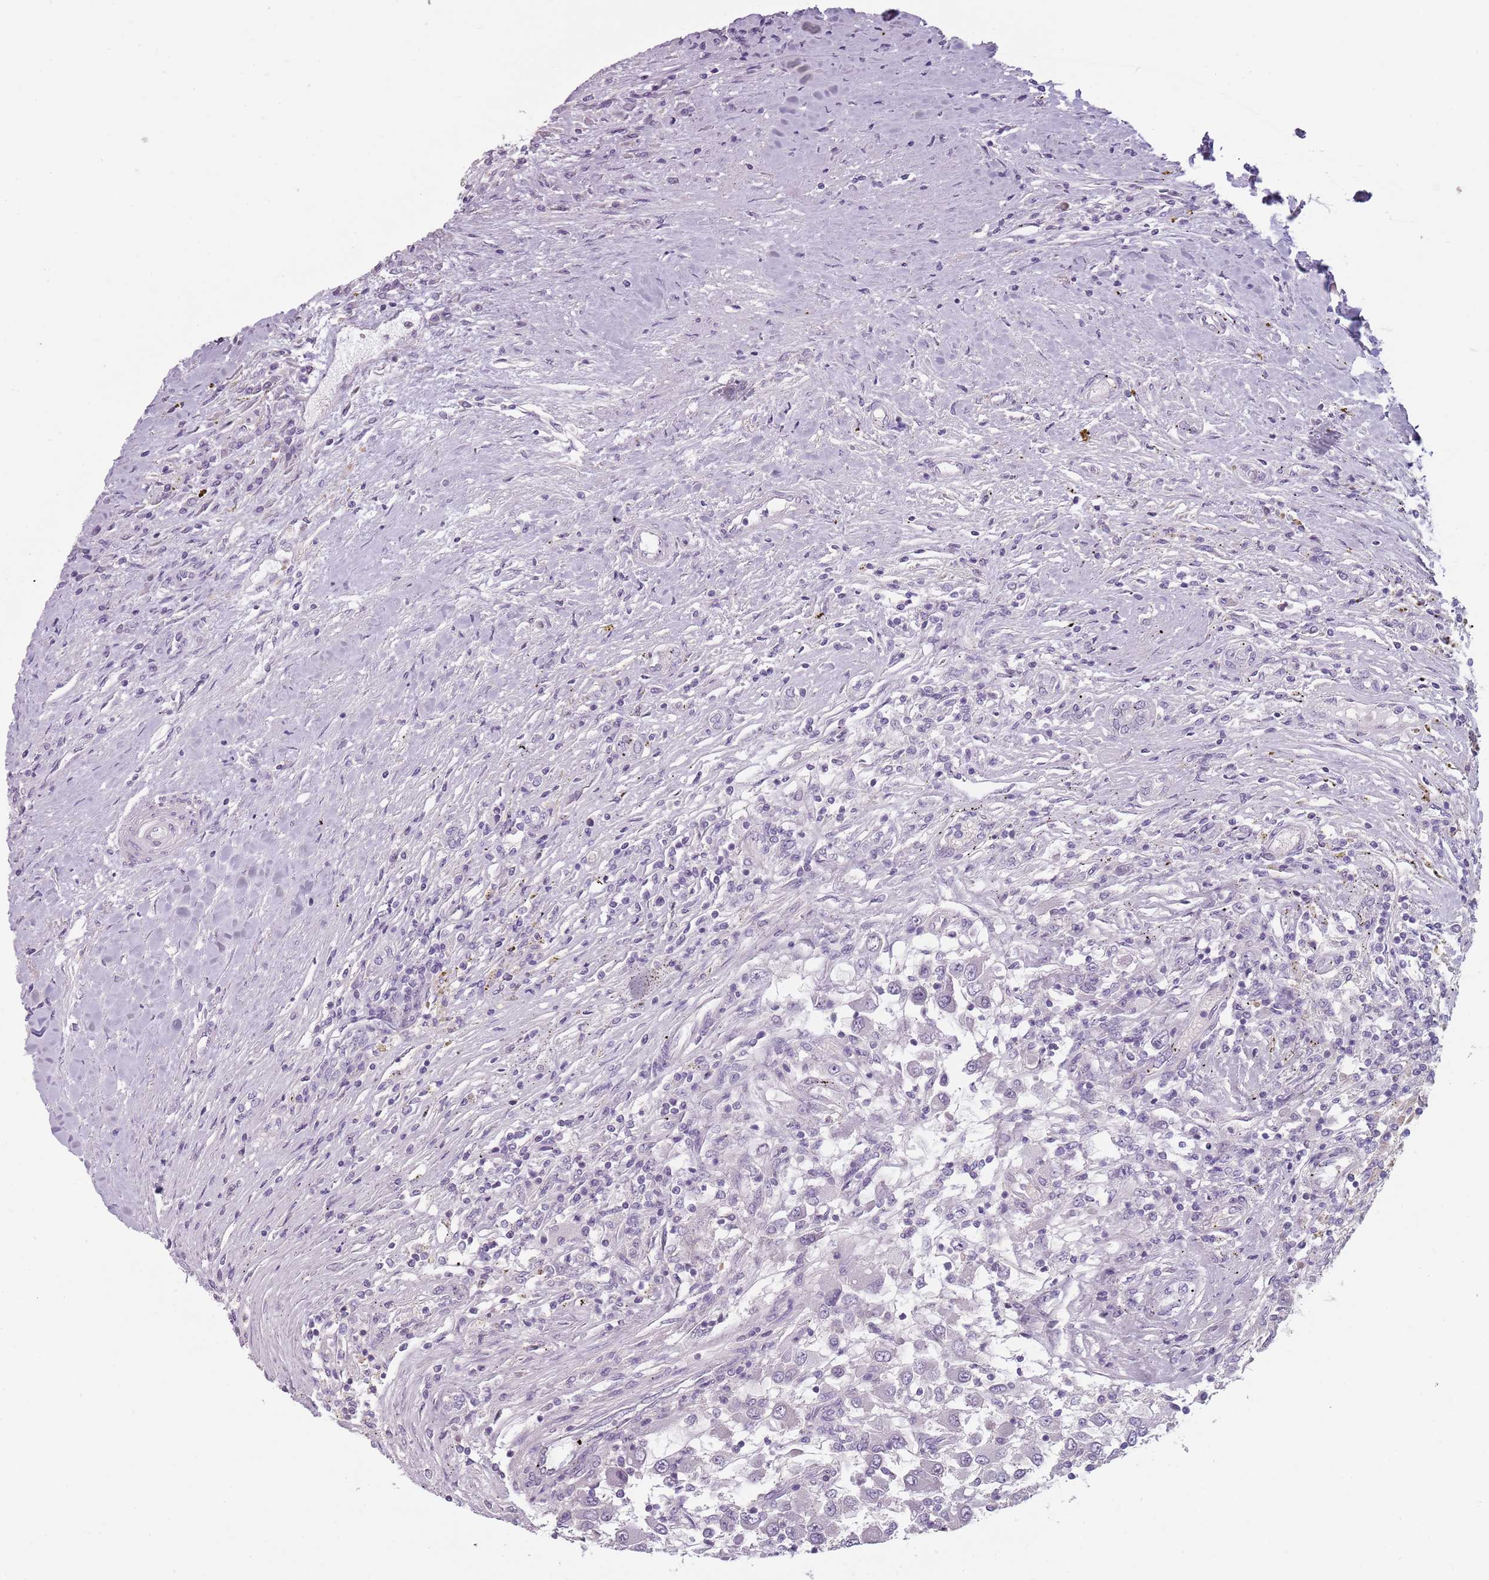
{"staining": {"intensity": "negative", "quantity": "none", "location": "none"}, "tissue": "renal cancer", "cell_type": "Tumor cells", "image_type": "cancer", "snomed": [{"axis": "morphology", "description": "Adenocarcinoma, NOS"}, {"axis": "topography", "description": "Kidney"}], "caption": "Image shows no significant protein positivity in tumor cells of renal adenocarcinoma.", "gene": "PIEZO1", "patient": {"sex": "female", "age": 67}}